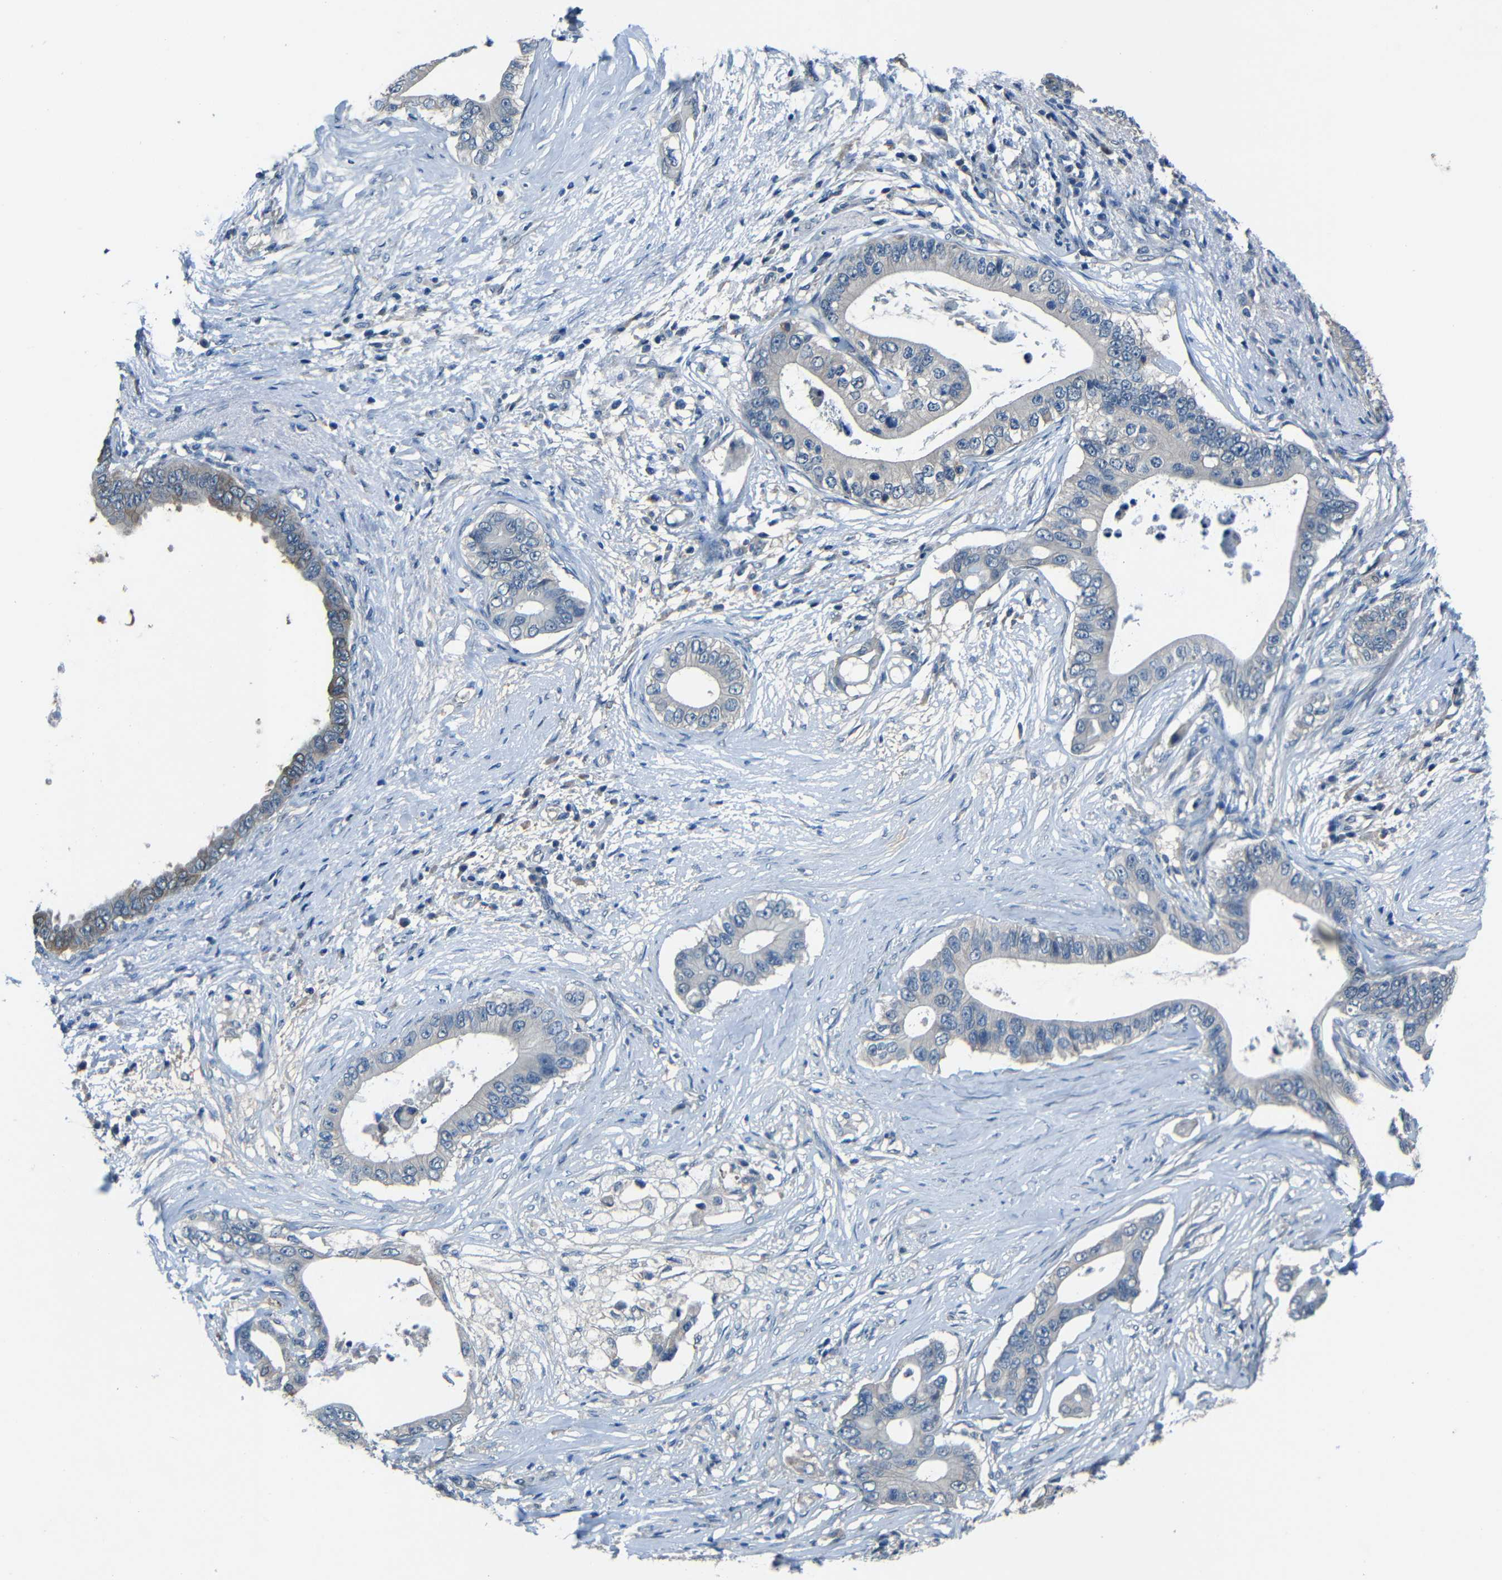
{"staining": {"intensity": "negative", "quantity": "none", "location": "none"}, "tissue": "pancreatic cancer", "cell_type": "Tumor cells", "image_type": "cancer", "snomed": [{"axis": "morphology", "description": "Adenocarcinoma, NOS"}, {"axis": "topography", "description": "Pancreas"}], "caption": "The image reveals no significant expression in tumor cells of pancreatic cancer (adenocarcinoma).", "gene": "SLA", "patient": {"sex": "male", "age": 77}}